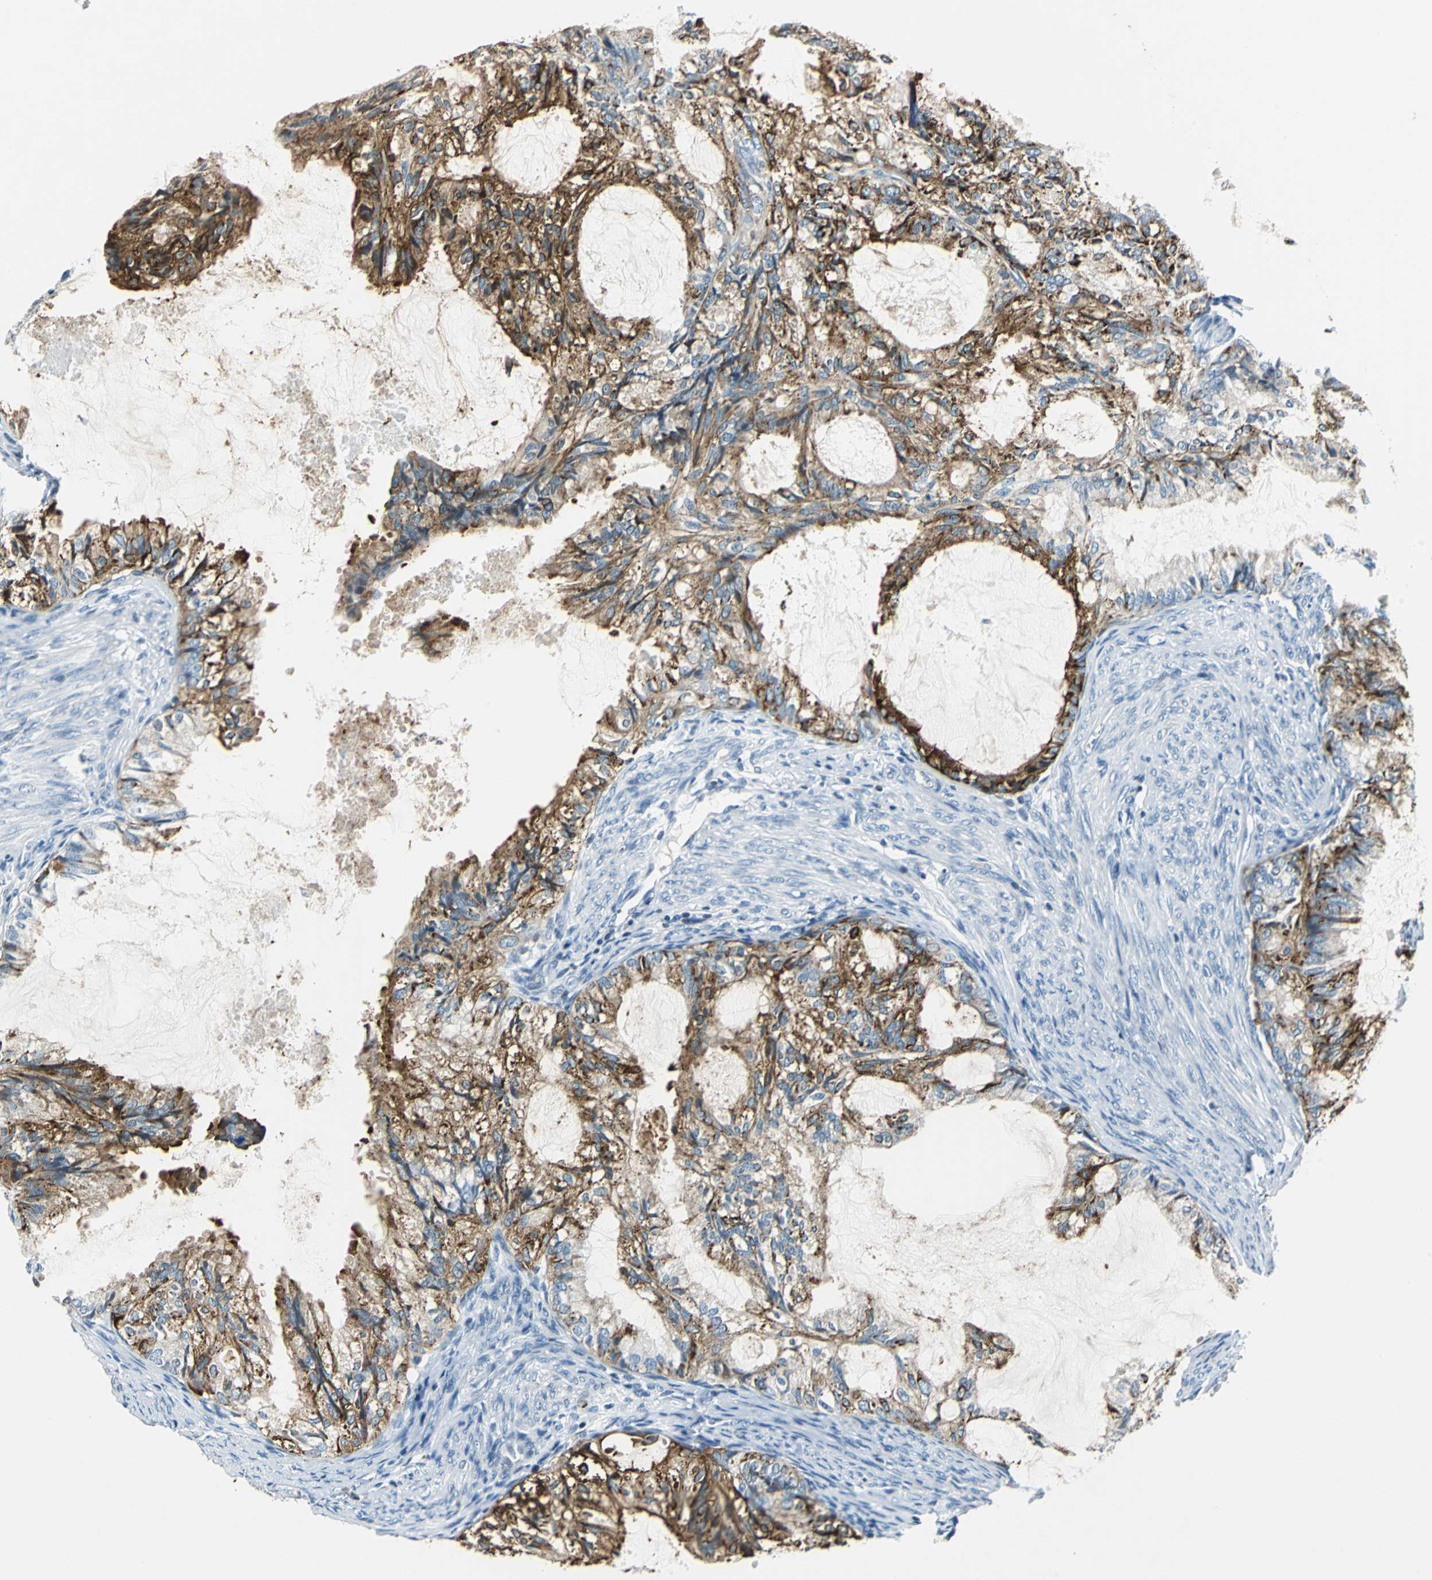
{"staining": {"intensity": "strong", "quantity": ">75%", "location": "cytoplasmic/membranous"}, "tissue": "cervical cancer", "cell_type": "Tumor cells", "image_type": "cancer", "snomed": [{"axis": "morphology", "description": "Normal tissue, NOS"}, {"axis": "morphology", "description": "Adenocarcinoma, NOS"}, {"axis": "topography", "description": "Cervix"}, {"axis": "topography", "description": "Endometrium"}], "caption": "Cervical cancer tissue demonstrates strong cytoplasmic/membranous staining in about >75% of tumor cells, visualized by immunohistochemistry.", "gene": "HCFC2", "patient": {"sex": "female", "age": 86}}